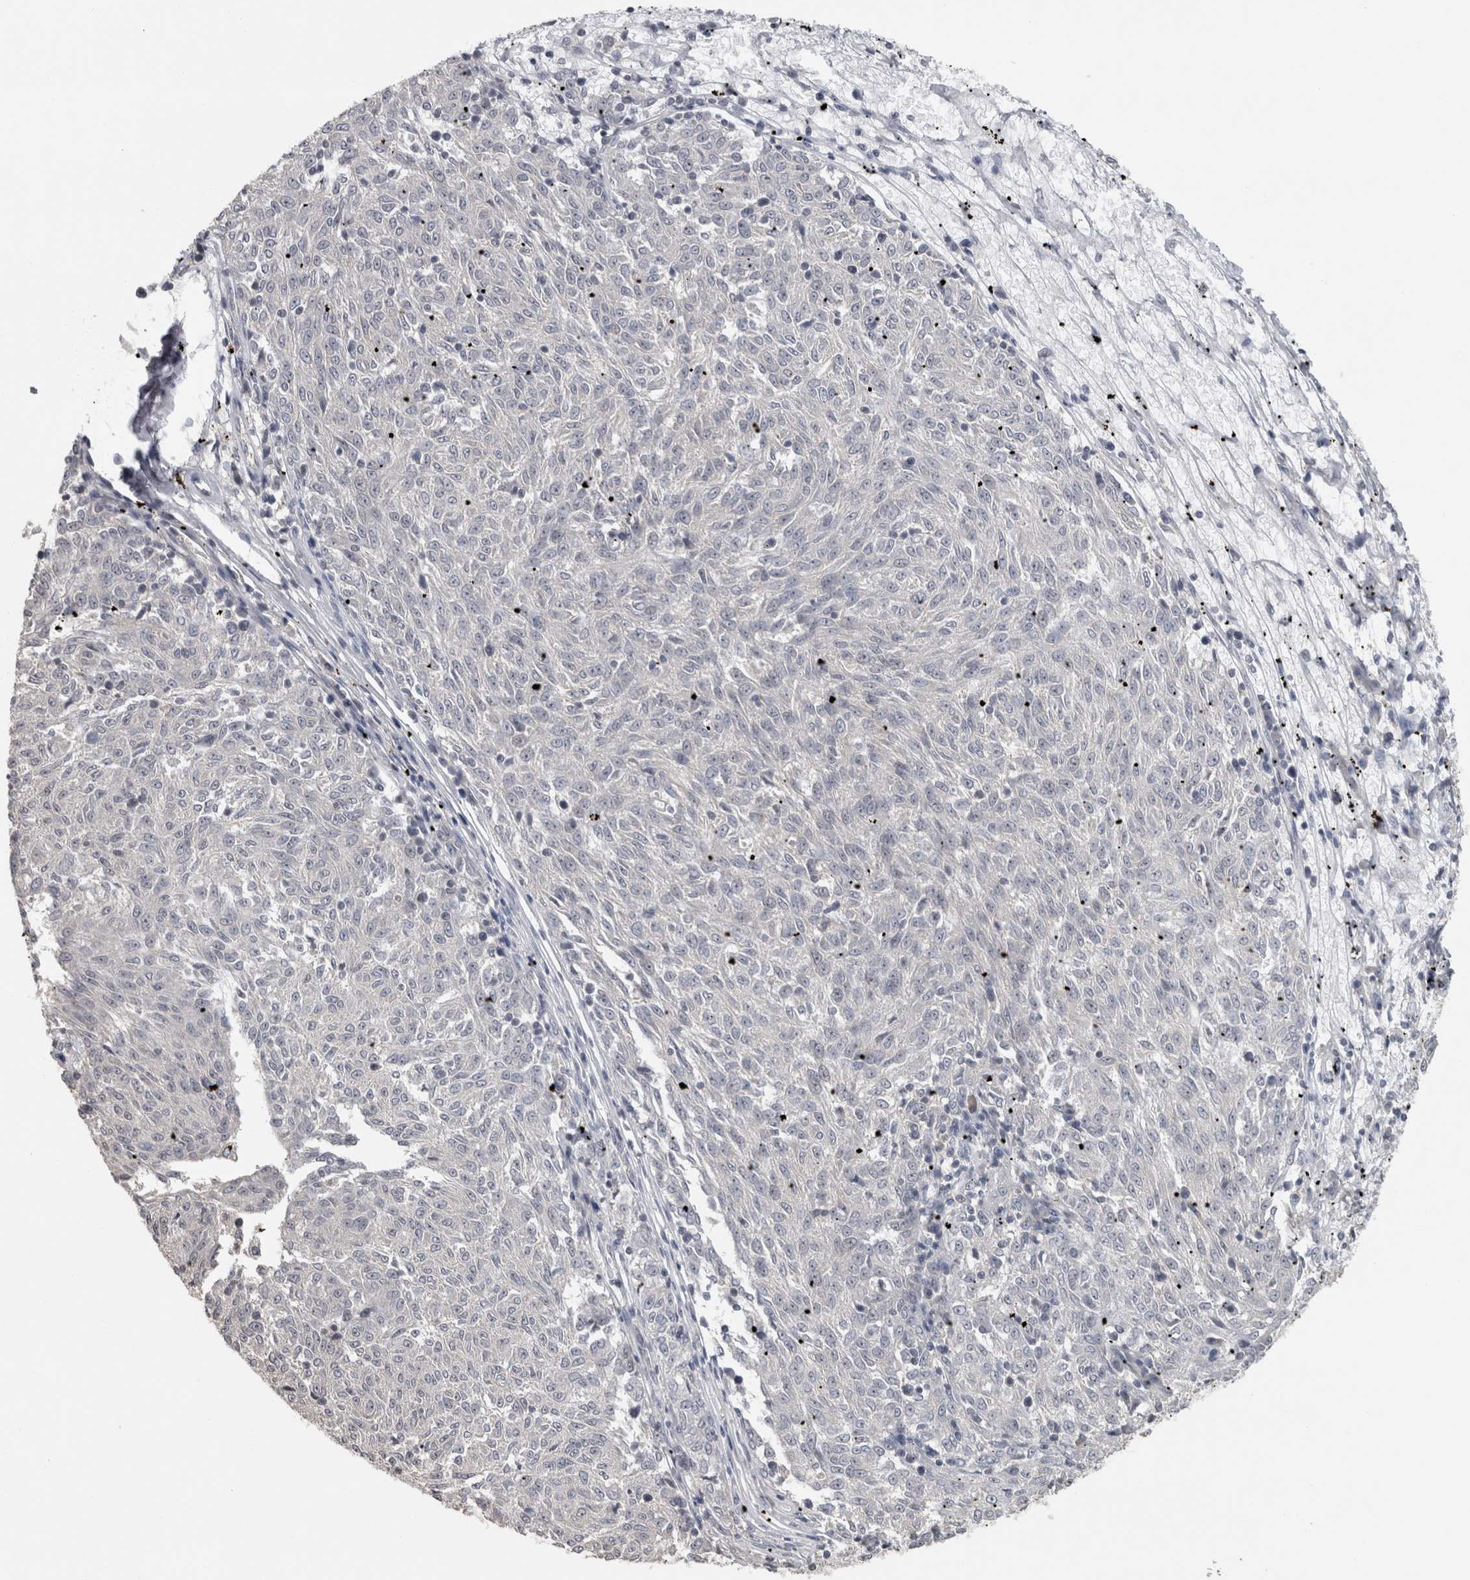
{"staining": {"intensity": "negative", "quantity": "none", "location": "none"}, "tissue": "melanoma", "cell_type": "Tumor cells", "image_type": "cancer", "snomed": [{"axis": "morphology", "description": "Malignant melanoma, NOS"}, {"axis": "topography", "description": "Skin"}], "caption": "Immunohistochemistry (IHC) micrograph of neoplastic tissue: human malignant melanoma stained with DAB (3,3'-diaminobenzidine) demonstrates no significant protein expression in tumor cells.", "gene": "RBM28", "patient": {"sex": "female", "age": 72}}